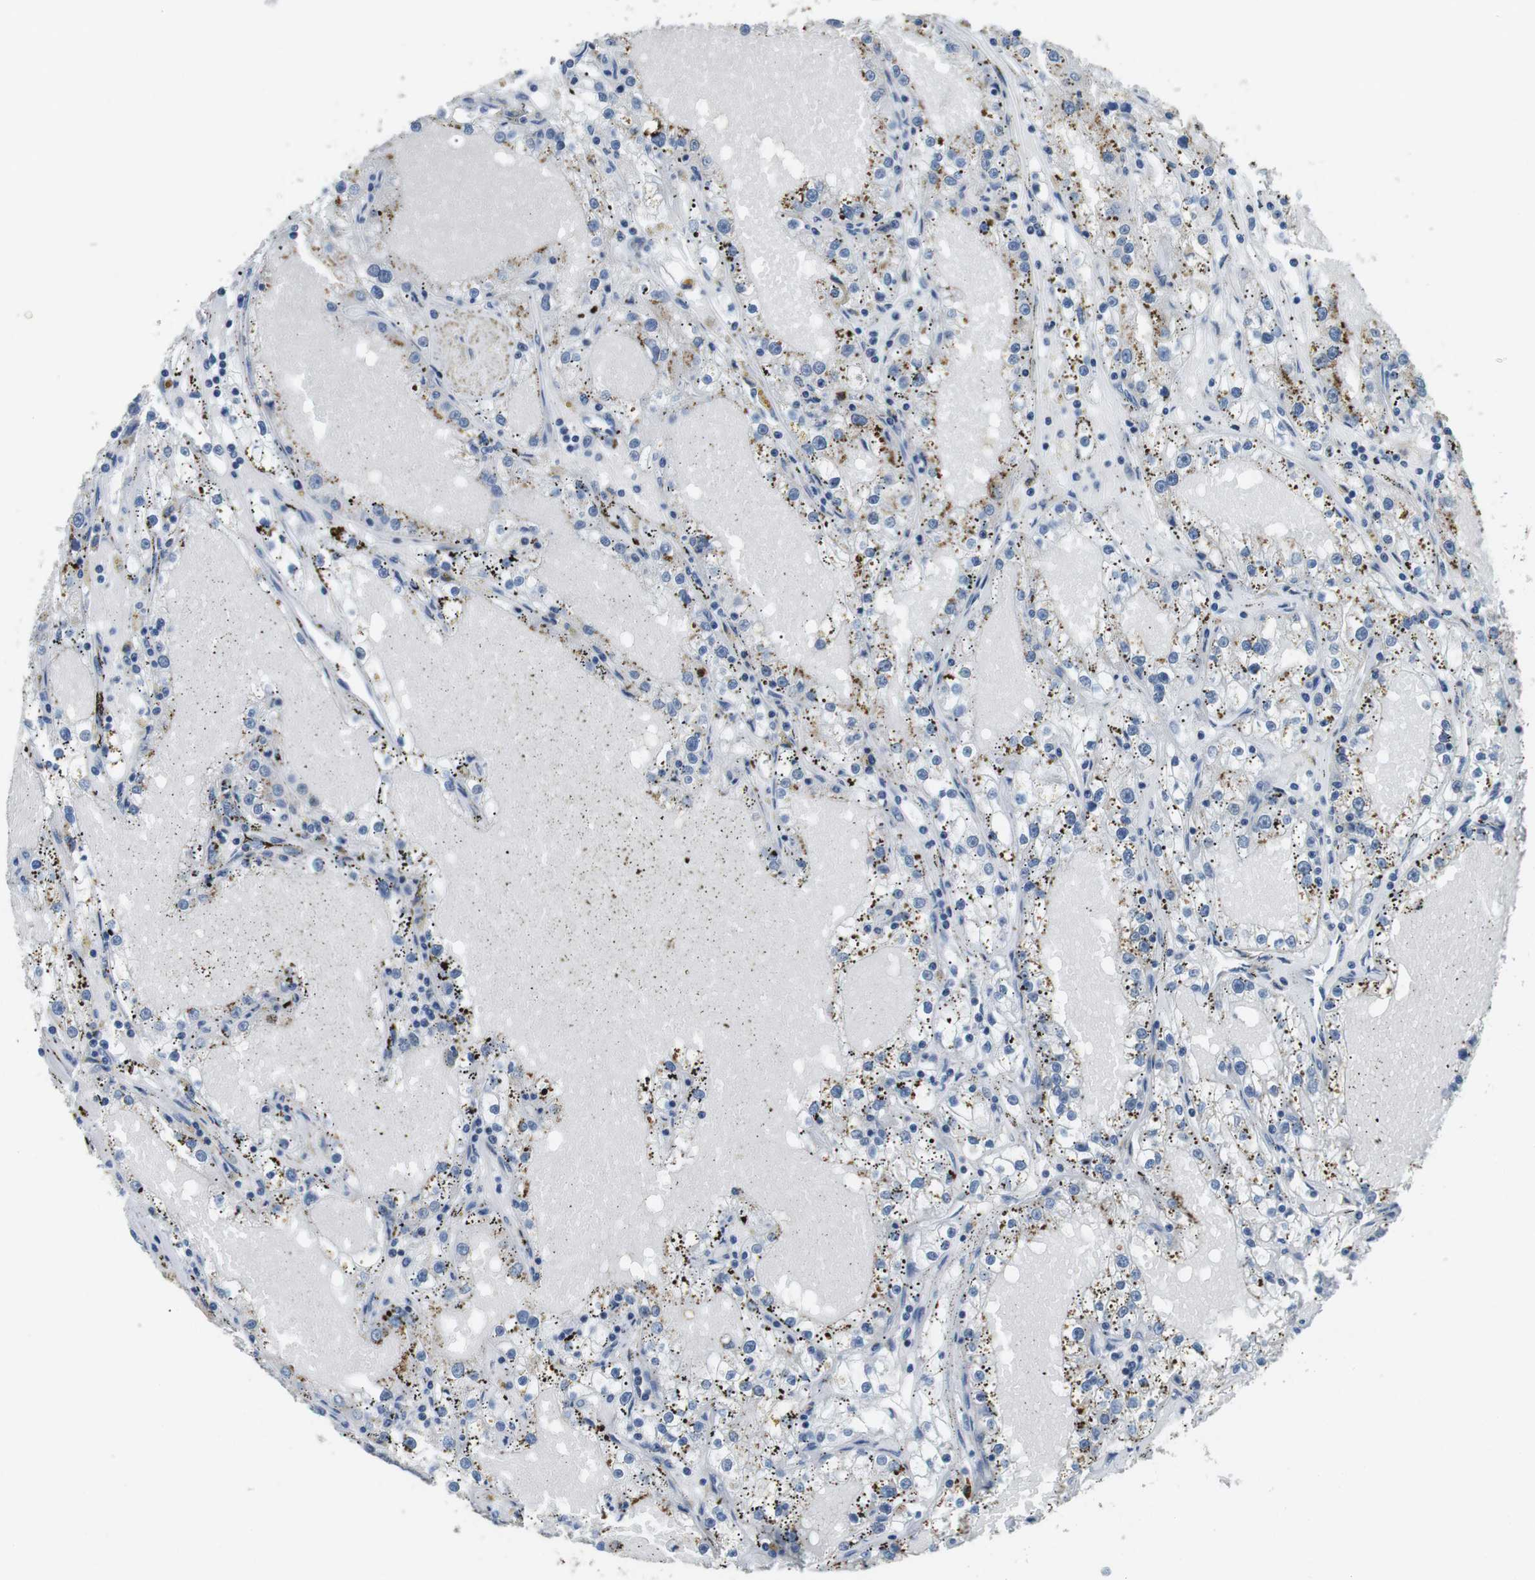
{"staining": {"intensity": "negative", "quantity": "none", "location": "none"}, "tissue": "renal cancer", "cell_type": "Tumor cells", "image_type": "cancer", "snomed": [{"axis": "morphology", "description": "Adenocarcinoma, NOS"}, {"axis": "topography", "description": "Kidney"}], "caption": "The immunohistochemistry (IHC) image has no significant staining in tumor cells of renal cancer (adenocarcinoma) tissue. Nuclei are stained in blue.", "gene": "GZMM", "patient": {"sex": "male", "age": 56}}